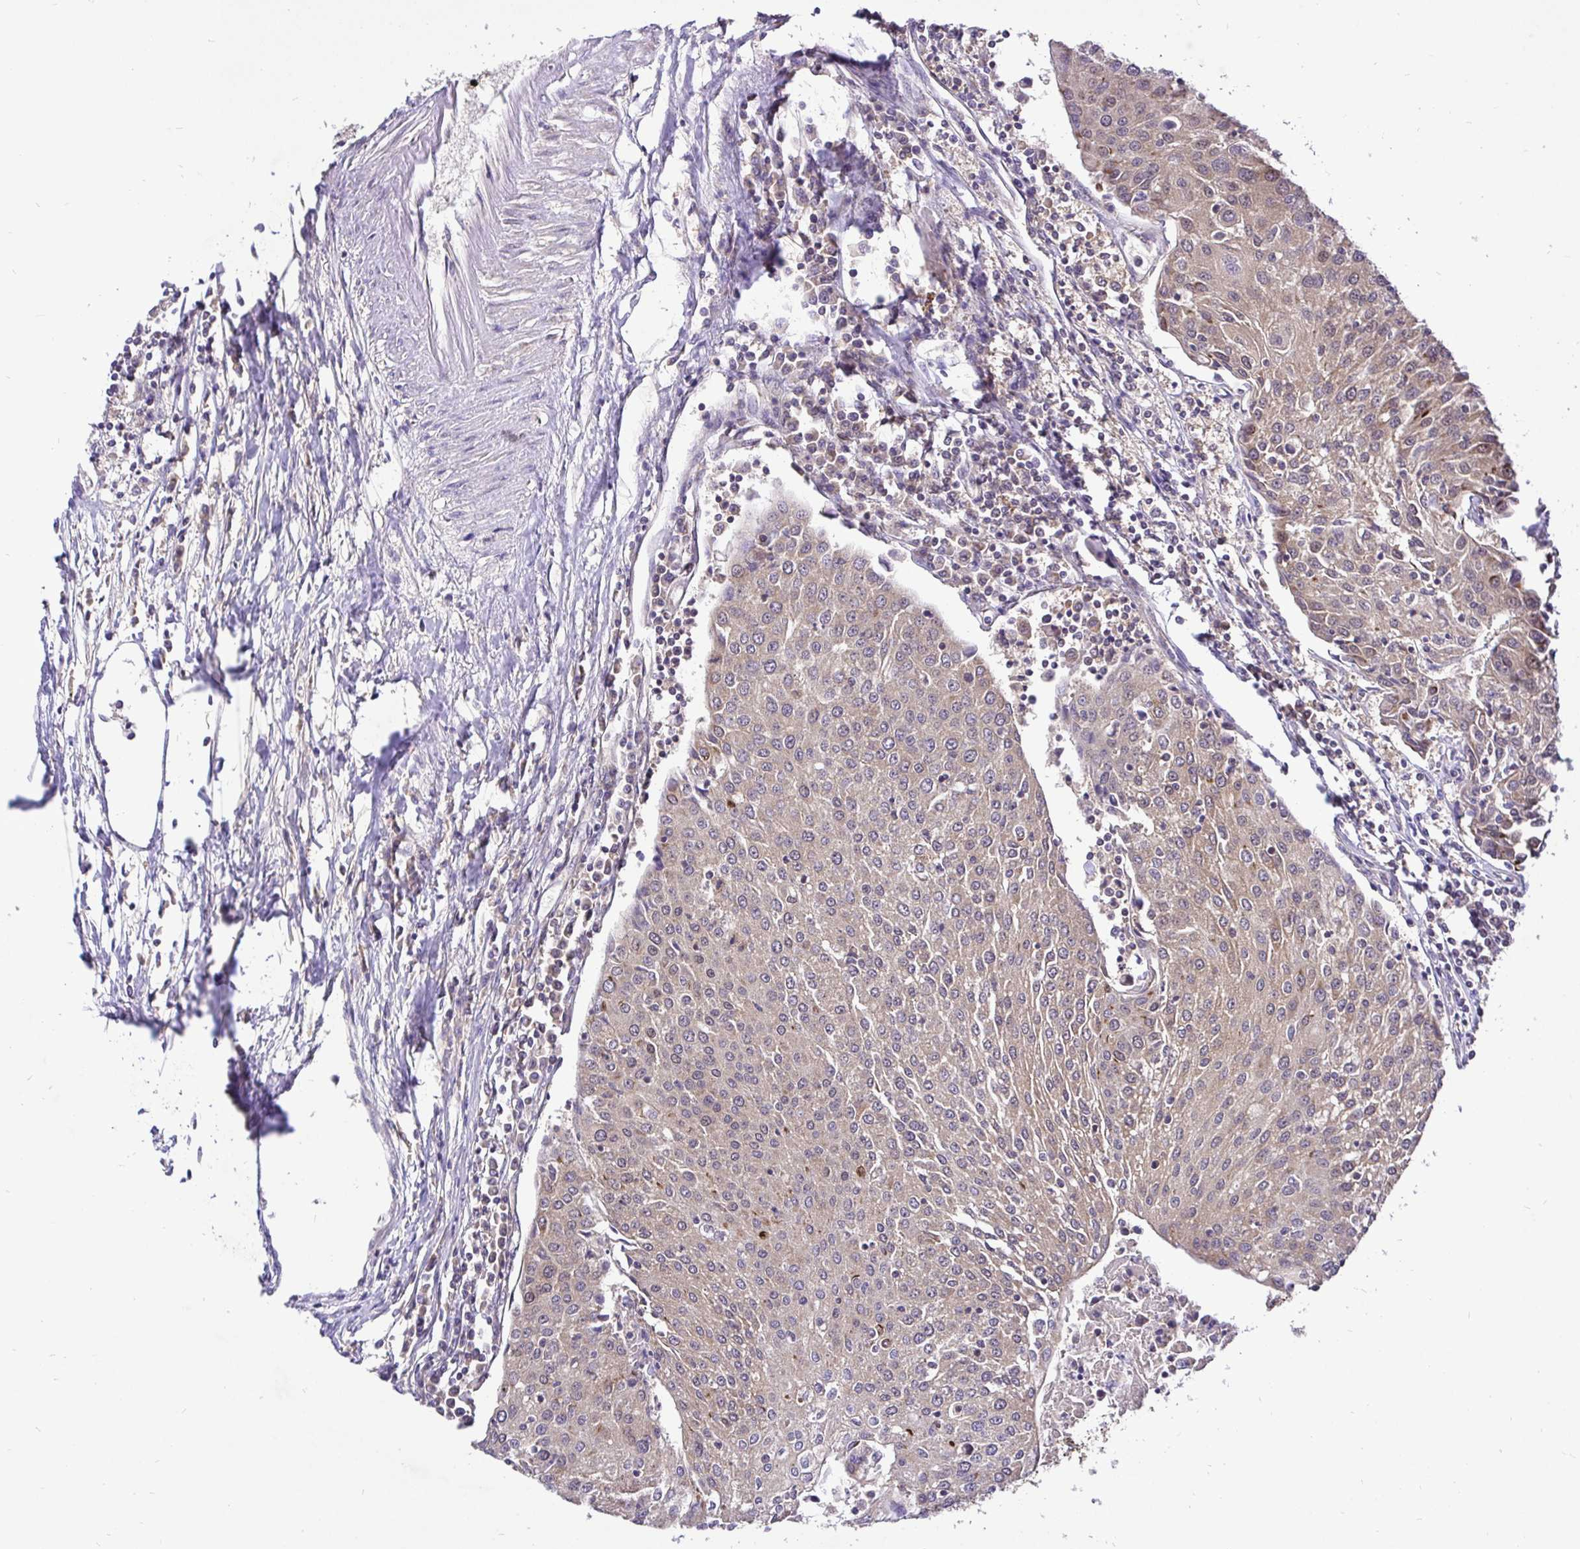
{"staining": {"intensity": "weak", "quantity": ">75%", "location": "cytoplasmic/membranous,nuclear"}, "tissue": "urothelial cancer", "cell_type": "Tumor cells", "image_type": "cancer", "snomed": [{"axis": "morphology", "description": "Urothelial carcinoma, High grade"}, {"axis": "topography", "description": "Urinary bladder"}], "caption": "Tumor cells exhibit low levels of weak cytoplasmic/membranous and nuclear expression in about >75% of cells in human urothelial cancer.", "gene": "UBE2M", "patient": {"sex": "female", "age": 85}}